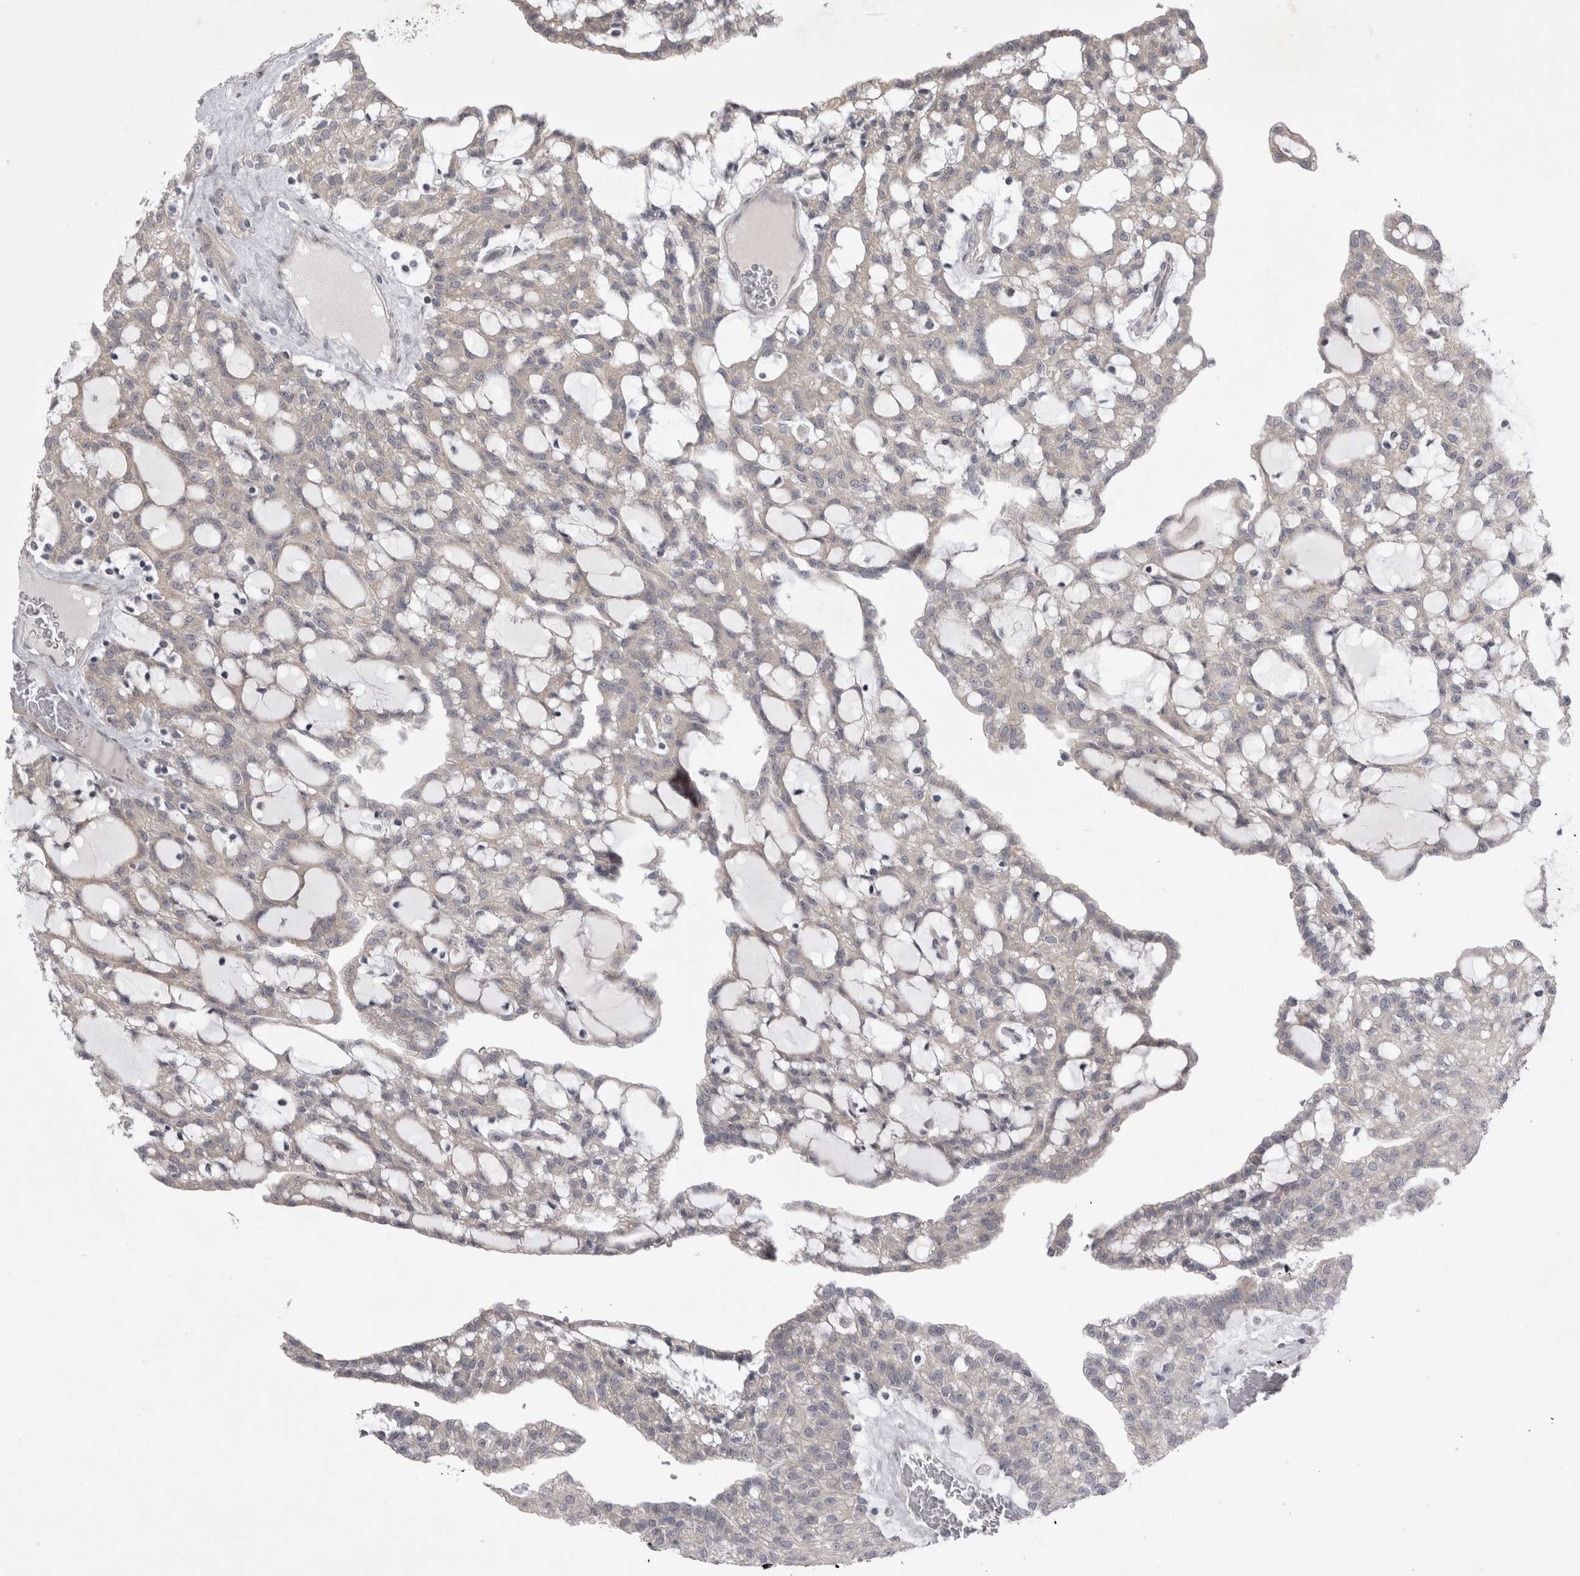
{"staining": {"intensity": "negative", "quantity": "none", "location": "none"}, "tissue": "renal cancer", "cell_type": "Tumor cells", "image_type": "cancer", "snomed": [{"axis": "morphology", "description": "Adenocarcinoma, NOS"}, {"axis": "topography", "description": "Kidney"}], "caption": "The IHC image has no significant staining in tumor cells of adenocarcinoma (renal) tissue. (Brightfield microscopy of DAB immunohistochemistry at high magnification).", "gene": "NENF", "patient": {"sex": "male", "age": 63}}